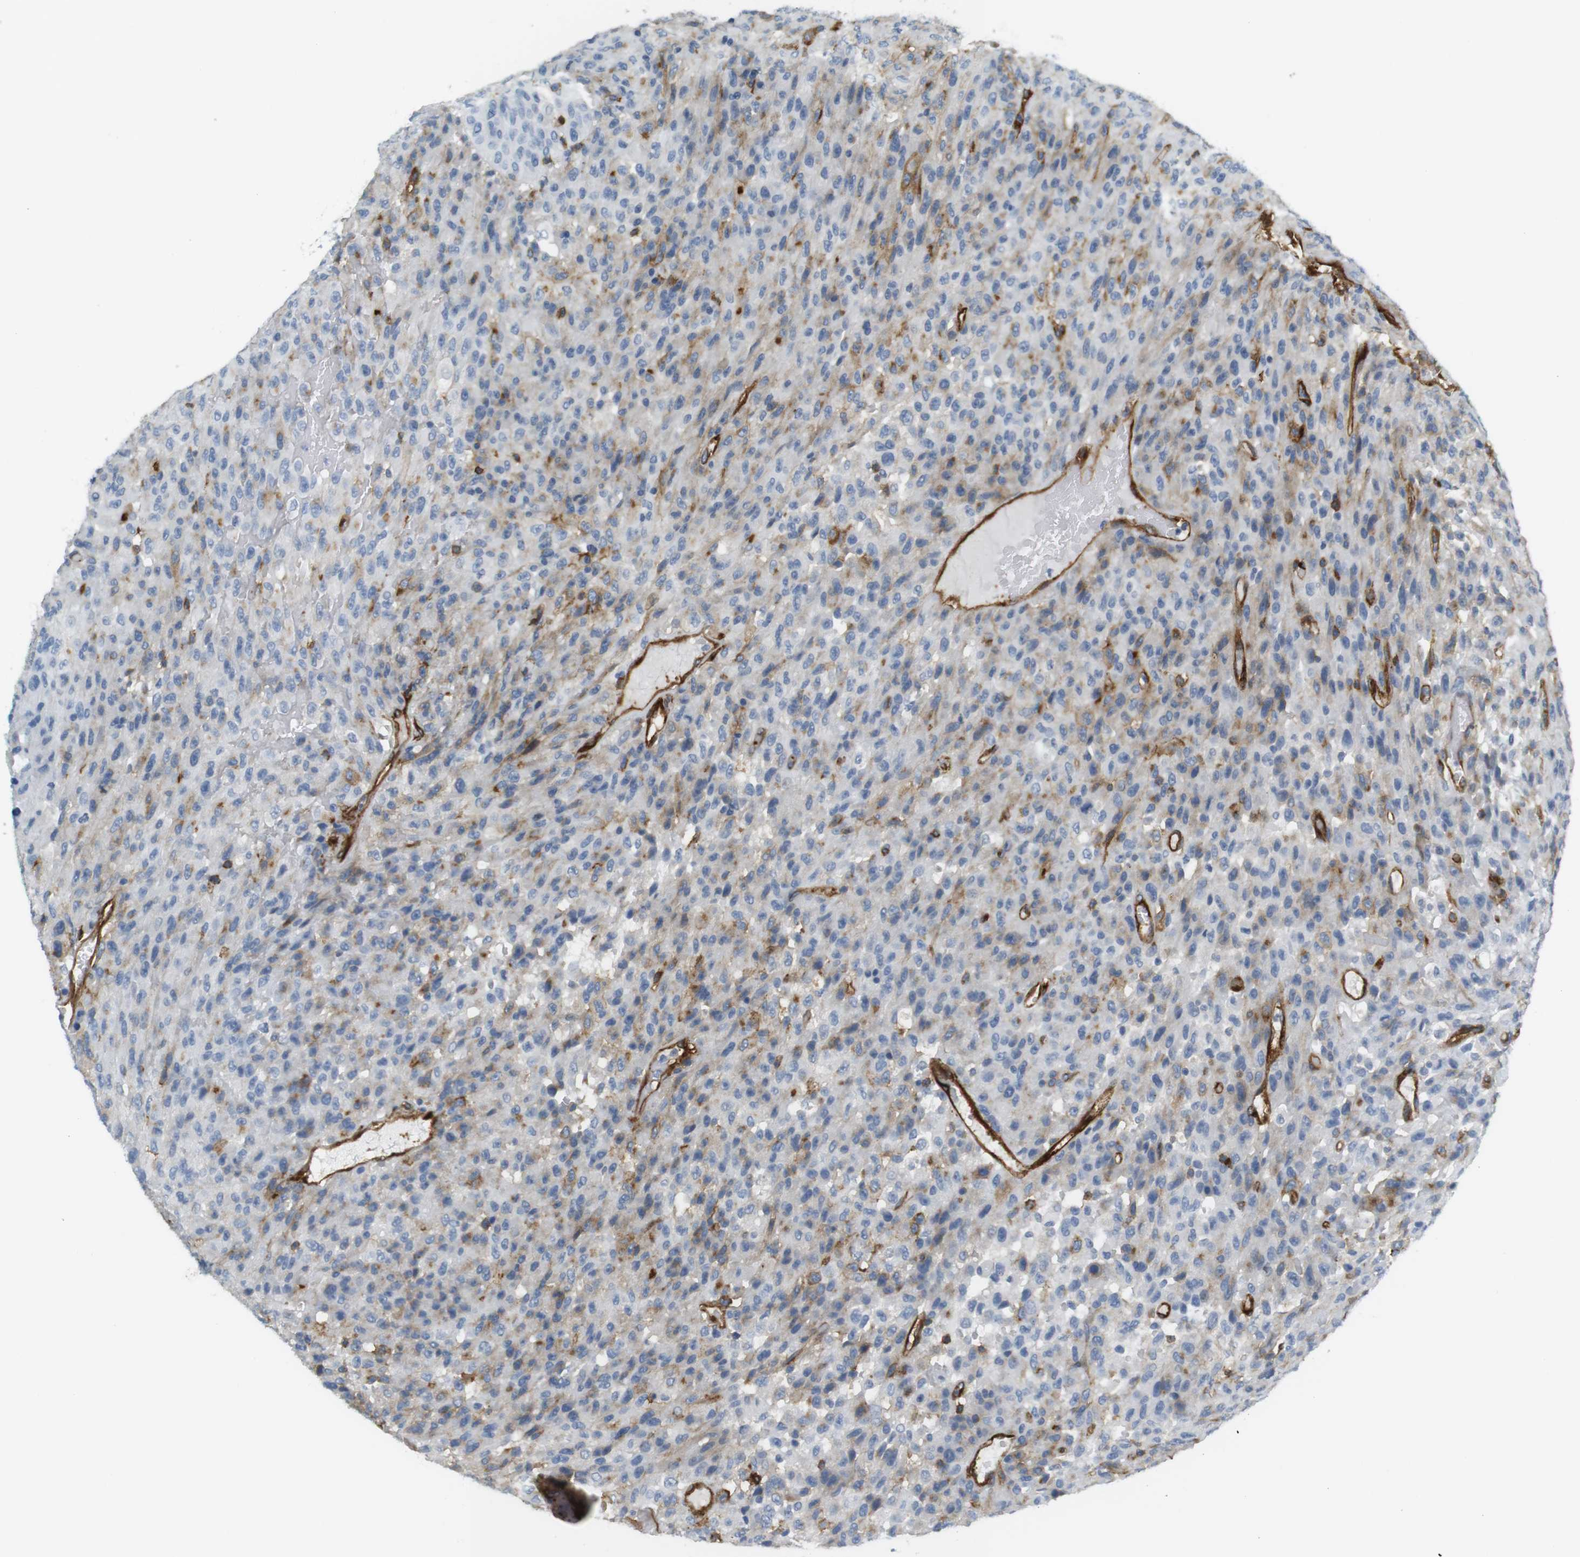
{"staining": {"intensity": "weak", "quantity": "<25%", "location": "cytoplasmic/membranous"}, "tissue": "urothelial cancer", "cell_type": "Tumor cells", "image_type": "cancer", "snomed": [{"axis": "morphology", "description": "Urothelial carcinoma, High grade"}, {"axis": "topography", "description": "Urinary bladder"}], "caption": "This is an immunohistochemistry (IHC) histopathology image of human urothelial cancer. There is no expression in tumor cells.", "gene": "F2R", "patient": {"sex": "male", "age": 66}}